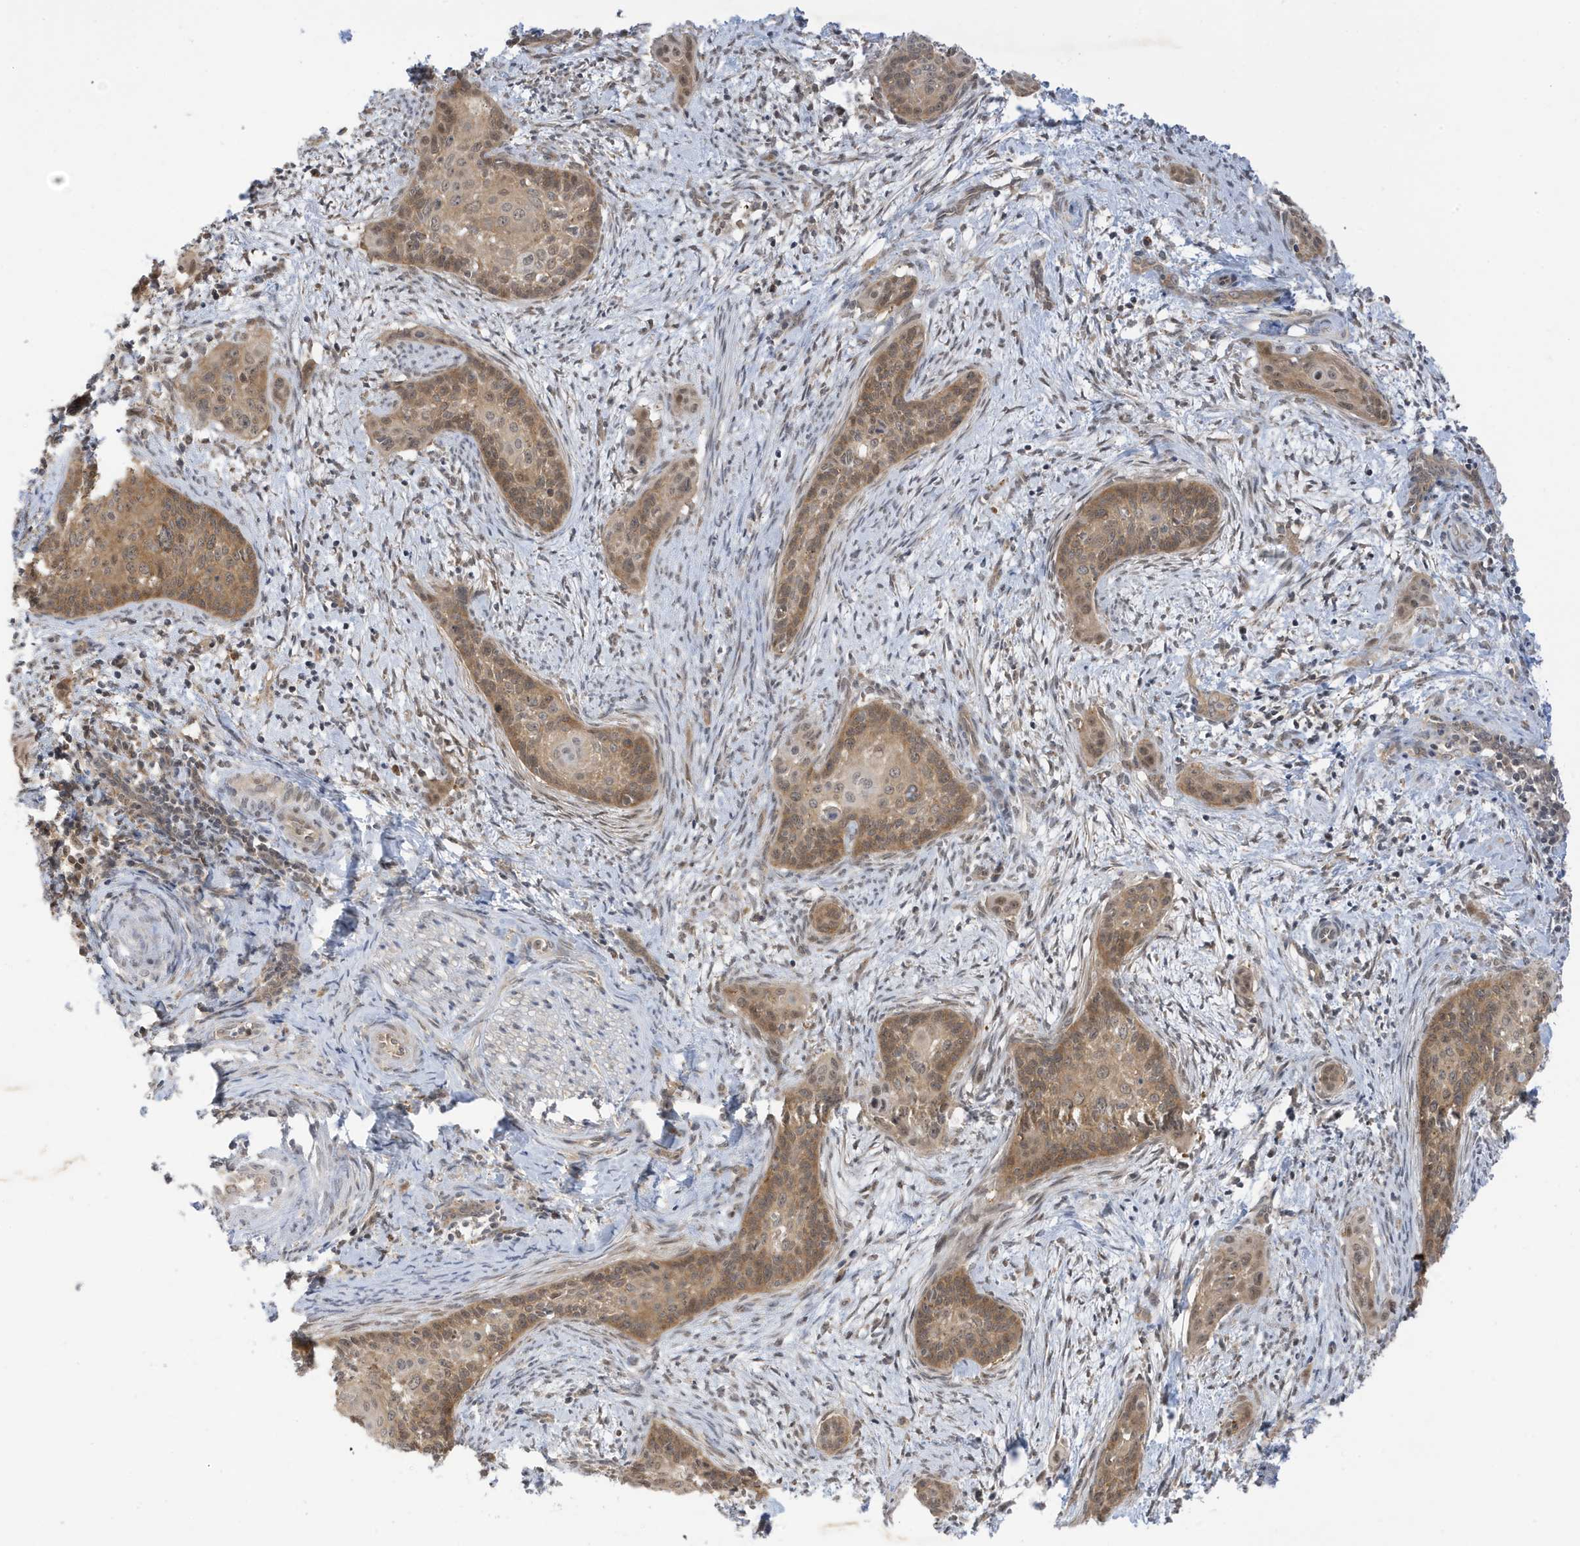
{"staining": {"intensity": "moderate", "quantity": ">75%", "location": "cytoplasmic/membranous,nuclear"}, "tissue": "cervical cancer", "cell_type": "Tumor cells", "image_type": "cancer", "snomed": [{"axis": "morphology", "description": "Squamous cell carcinoma, NOS"}, {"axis": "topography", "description": "Cervix"}], "caption": "IHC (DAB) staining of human cervical cancer (squamous cell carcinoma) demonstrates moderate cytoplasmic/membranous and nuclear protein expression in about >75% of tumor cells. (IHC, brightfield microscopy, high magnification).", "gene": "TAB3", "patient": {"sex": "female", "age": 33}}